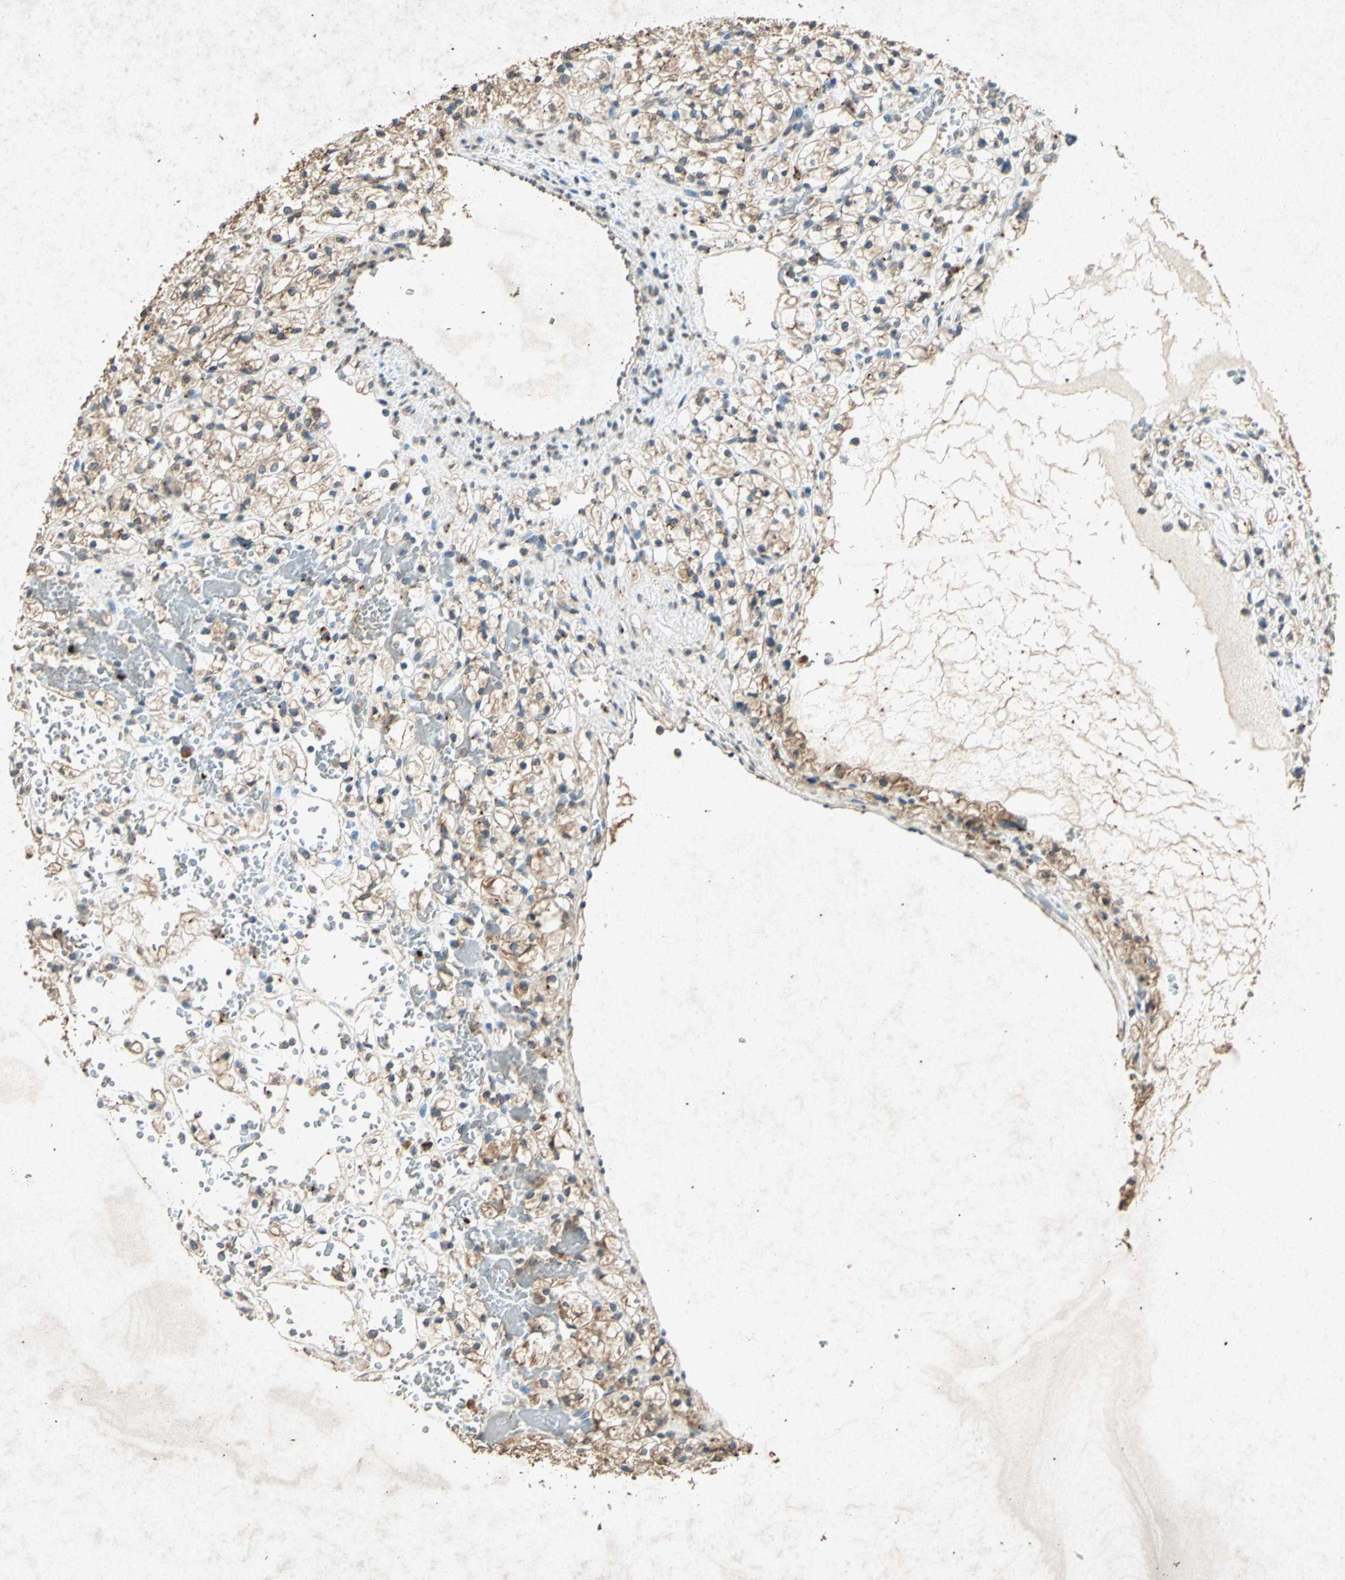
{"staining": {"intensity": "moderate", "quantity": "<25%", "location": "cytoplasmic/membranous"}, "tissue": "renal cancer", "cell_type": "Tumor cells", "image_type": "cancer", "snomed": [{"axis": "morphology", "description": "Adenocarcinoma, NOS"}, {"axis": "topography", "description": "Kidney"}], "caption": "Human renal adenocarcinoma stained with a protein marker shows moderate staining in tumor cells.", "gene": "PSEN1", "patient": {"sex": "female", "age": 60}}